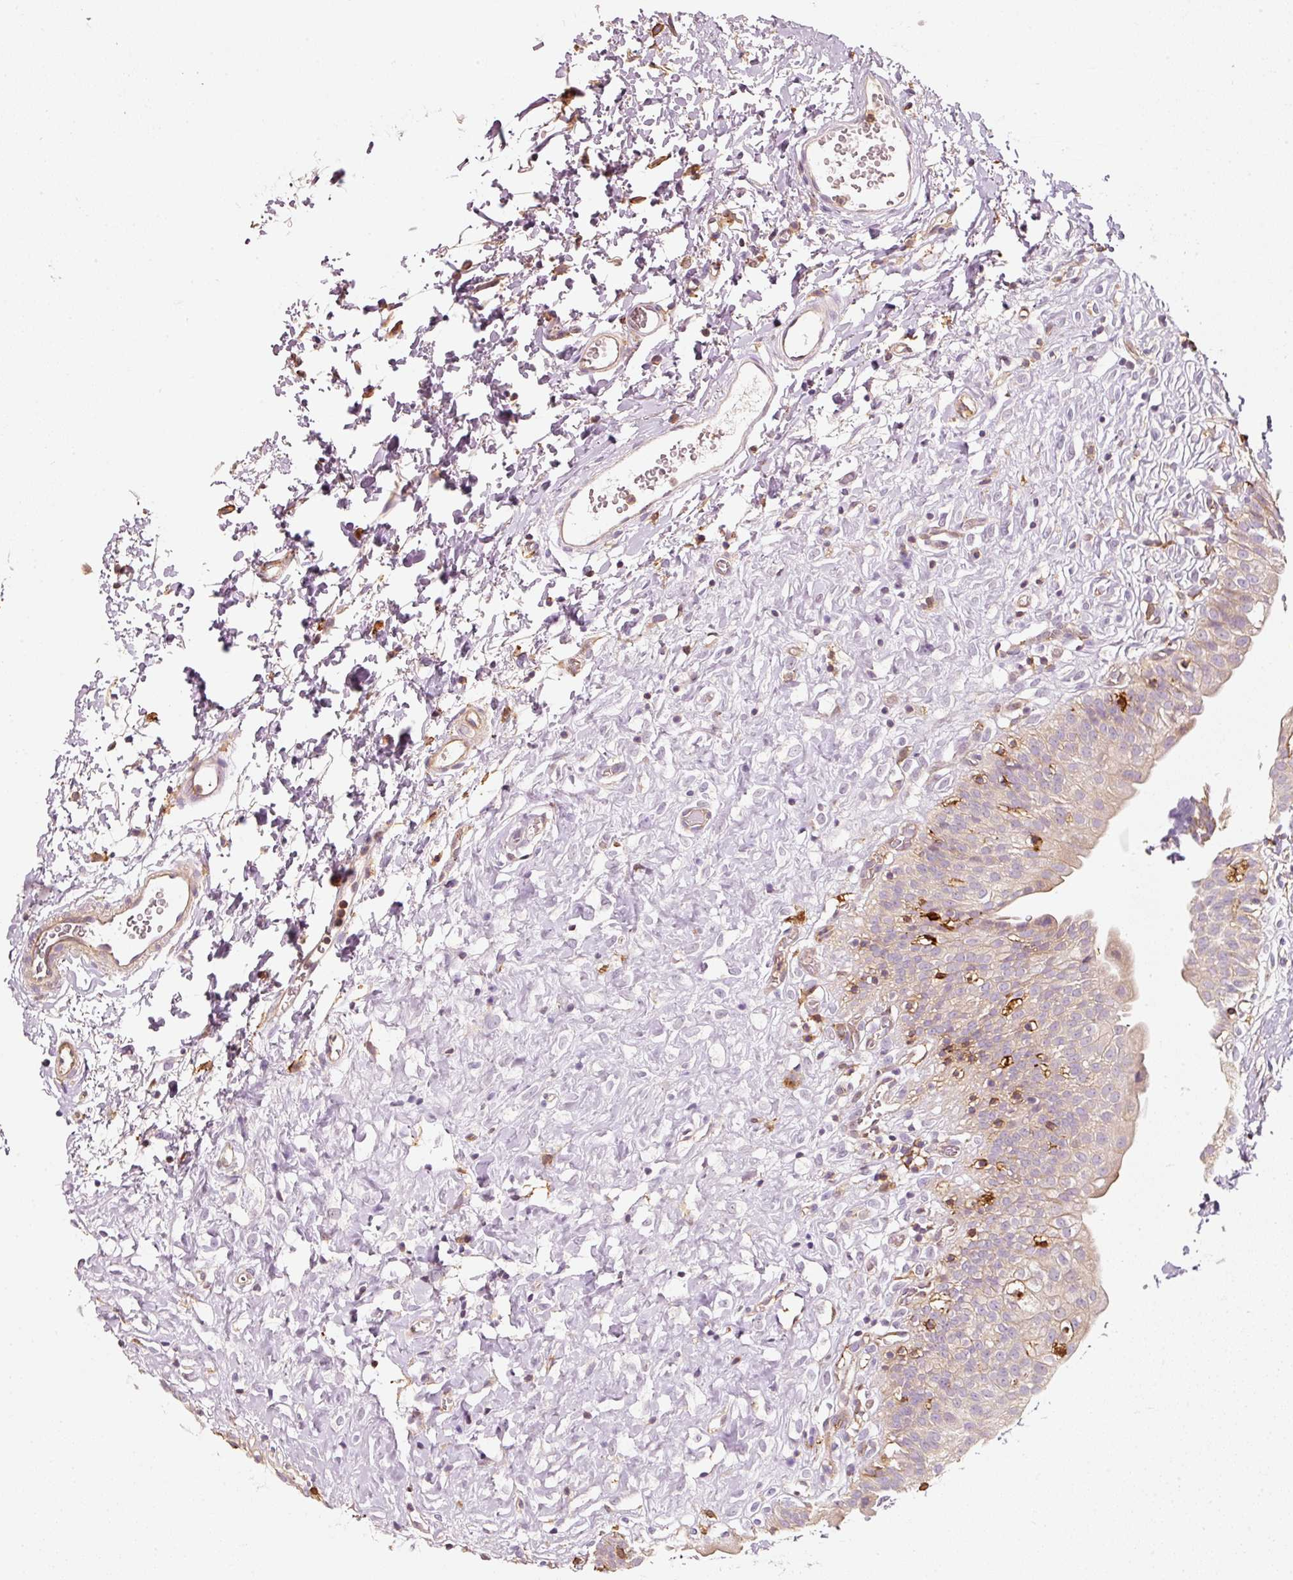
{"staining": {"intensity": "weak", "quantity": "25%-75%", "location": "cytoplasmic/membranous"}, "tissue": "urinary bladder", "cell_type": "Urothelial cells", "image_type": "normal", "snomed": [{"axis": "morphology", "description": "Normal tissue, NOS"}, {"axis": "topography", "description": "Urinary bladder"}], "caption": "Immunohistochemistry of benign urinary bladder reveals low levels of weak cytoplasmic/membranous expression in approximately 25%-75% of urothelial cells. The staining was performed using DAB to visualize the protein expression in brown, while the nuclei were stained in blue with hematoxylin (Magnification: 20x).", "gene": "IQGAP2", "patient": {"sex": "male", "age": 51}}